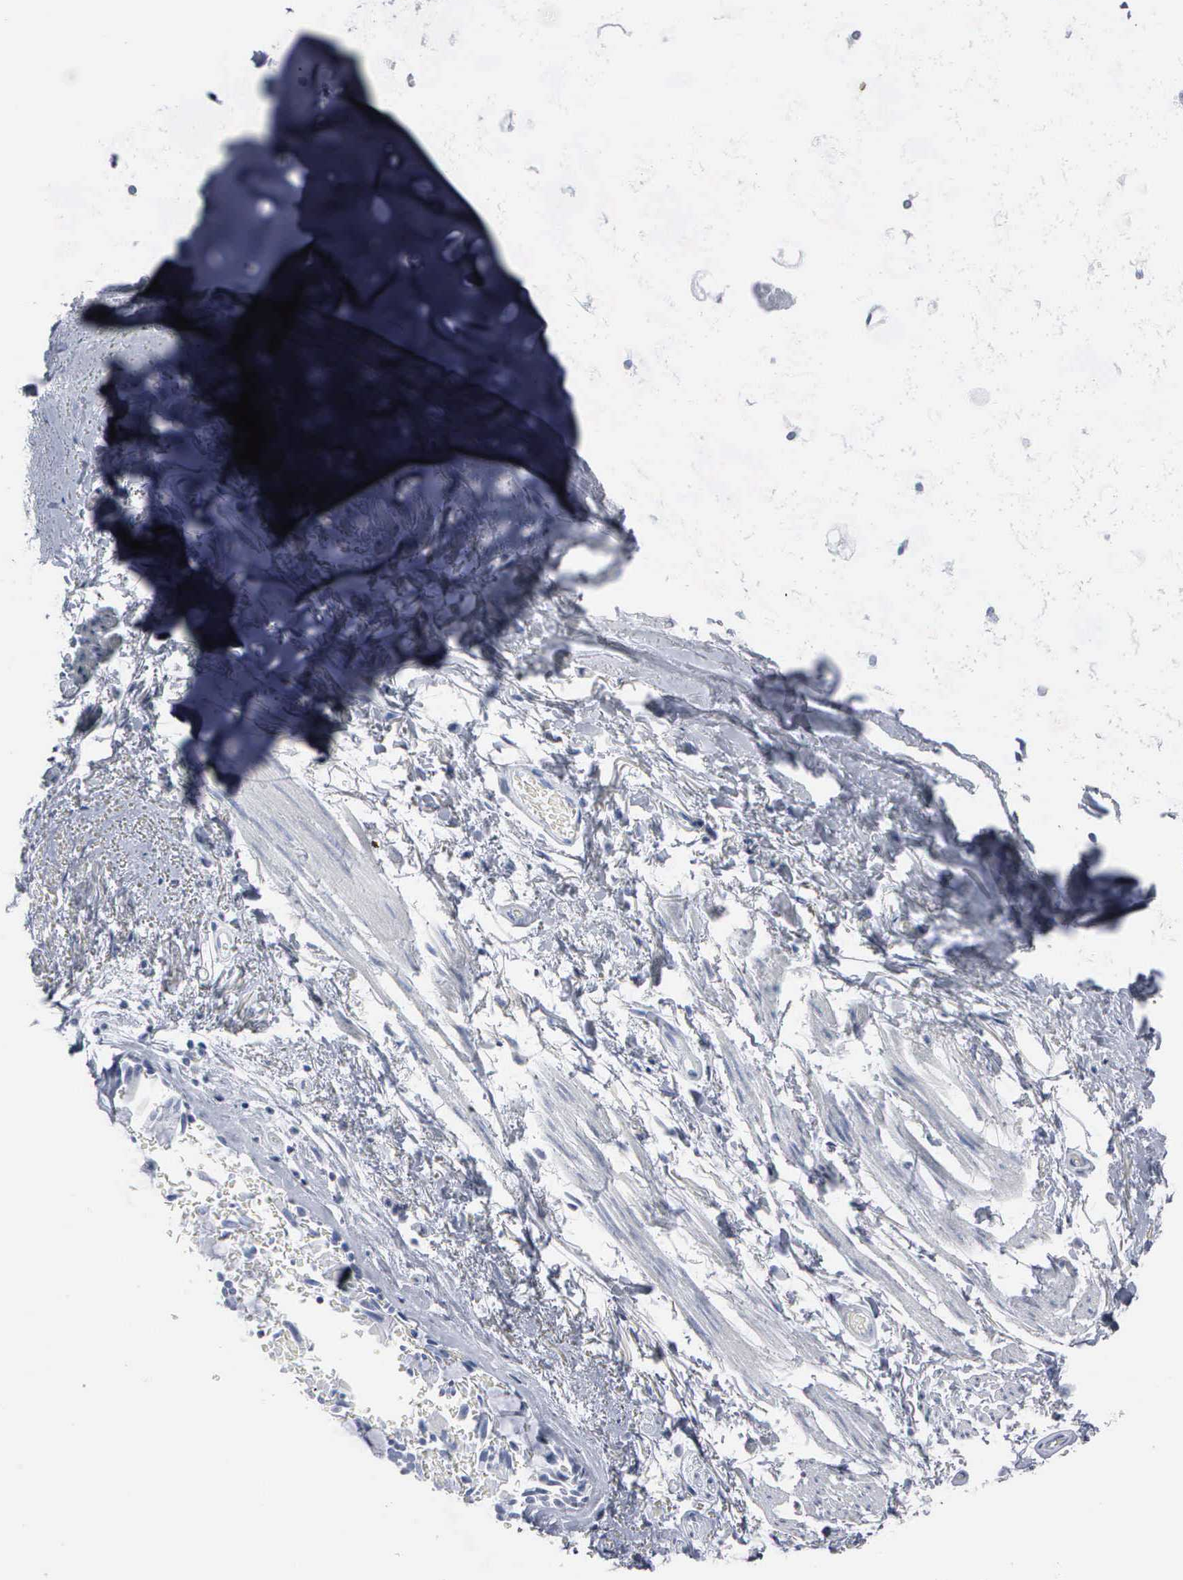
{"staining": {"intensity": "negative", "quantity": "none", "location": "none"}, "tissue": "adipose tissue", "cell_type": "Adipocytes", "image_type": "normal", "snomed": [{"axis": "morphology", "description": "Normal tissue, NOS"}, {"axis": "topography", "description": "Cartilage tissue"}, {"axis": "topography", "description": "Lung"}], "caption": "This is a micrograph of immunohistochemistry staining of benign adipose tissue, which shows no staining in adipocytes. (Brightfield microscopy of DAB immunohistochemistry (IHC) at high magnification).", "gene": "CCNB1", "patient": {"sex": "male", "age": 65}}